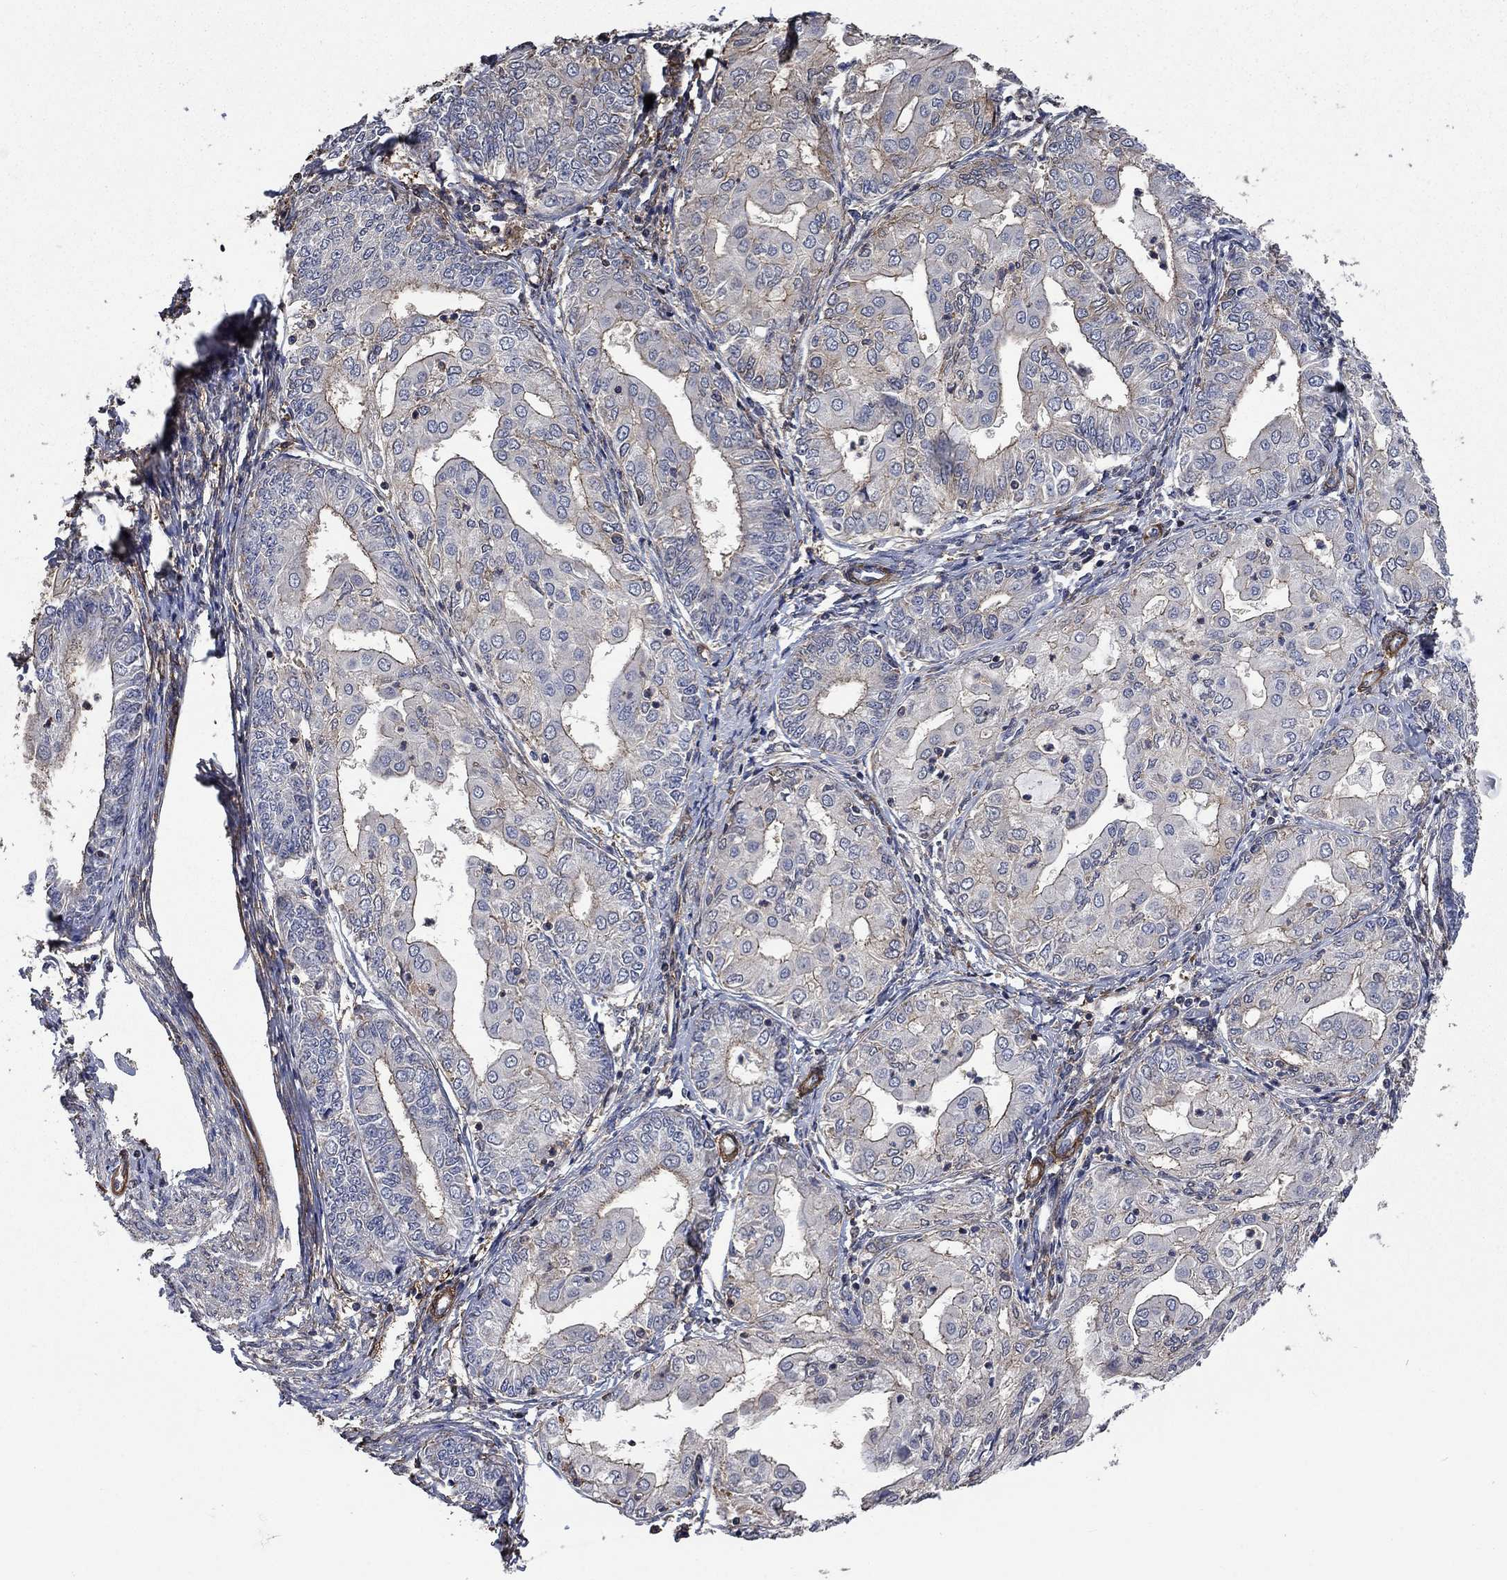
{"staining": {"intensity": "moderate", "quantity": "<25%", "location": "cytoplasmic/membranous"}, "tissue": "endometrial cancer", "cell_type": "Tumor cells", "image_type": "cancer", "snomed": [{"axis": "morphology", "description": "Adenocarcinoma, NOS"}, {"axis": "topography", "description": "Endometrium"}], "caption": "This micrograph shows IHC staining of endometrial cancer, with low moderate cytoplasmic/membranous positivity in about <25% of tumor cells.", "gene": "PDE3A", "patient": {"sex": "female", "age": 68}}